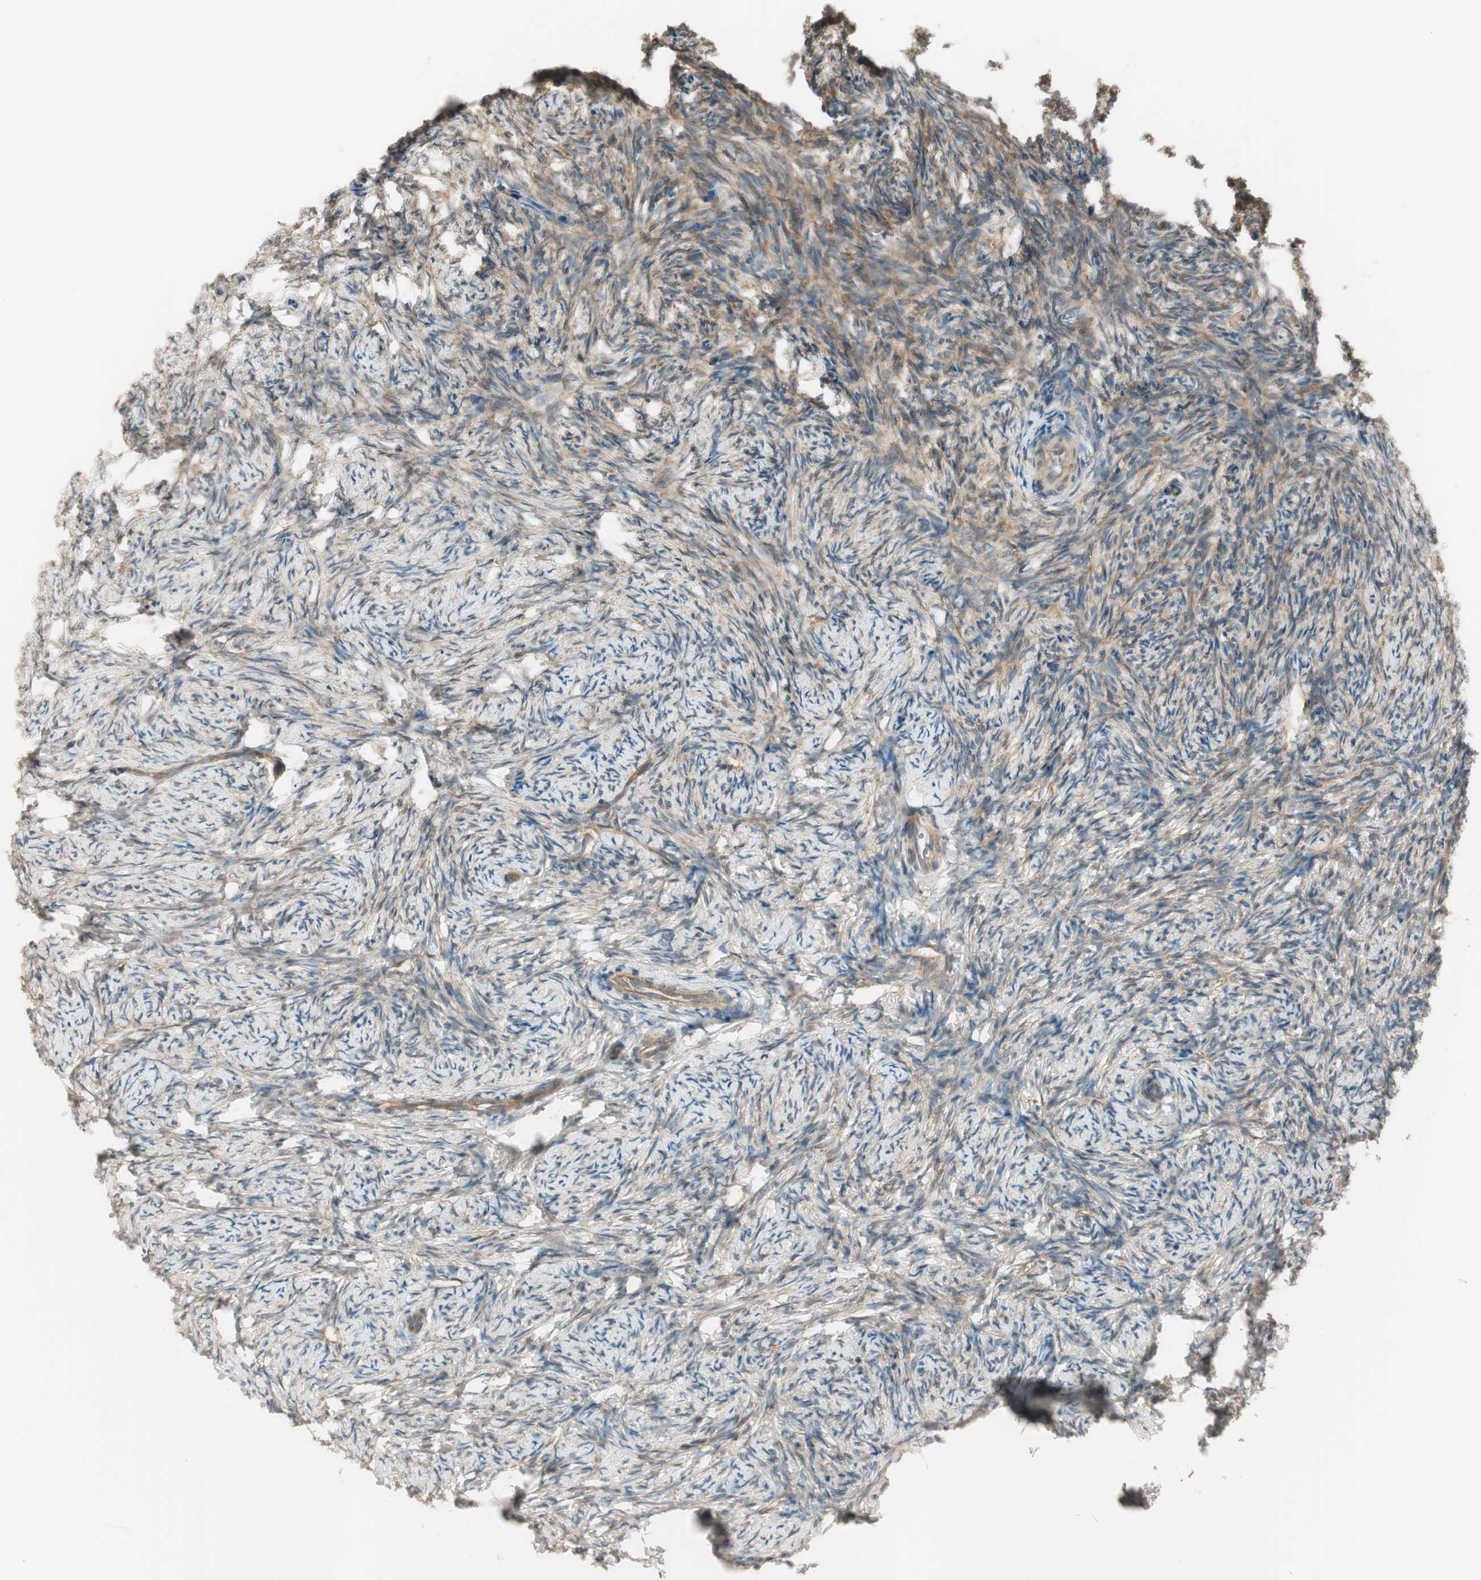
{"staining": {"intensity": "weak", "quantity": "25%-75%", "location": "cytoplasmic/membranous"}, "tissue": "ovary", "cell_type": "Ovarian stroma cells", "image_type": "normal", "snomed": [{"axis": "morphology", "description": "Normal tissue, NOS"}, {"axis": "topography", "description": "Ovary"}], "caption": "Protein analysis of benign ovary displays weak cytoplasmic/membranous staining in about 25%-75% of ovarian stroma cells. (DAB IHC, brown staining for protein, blue staining for nuclei).", "gene": "IPO5", "patient": {"sex": "female", "age": 60}}